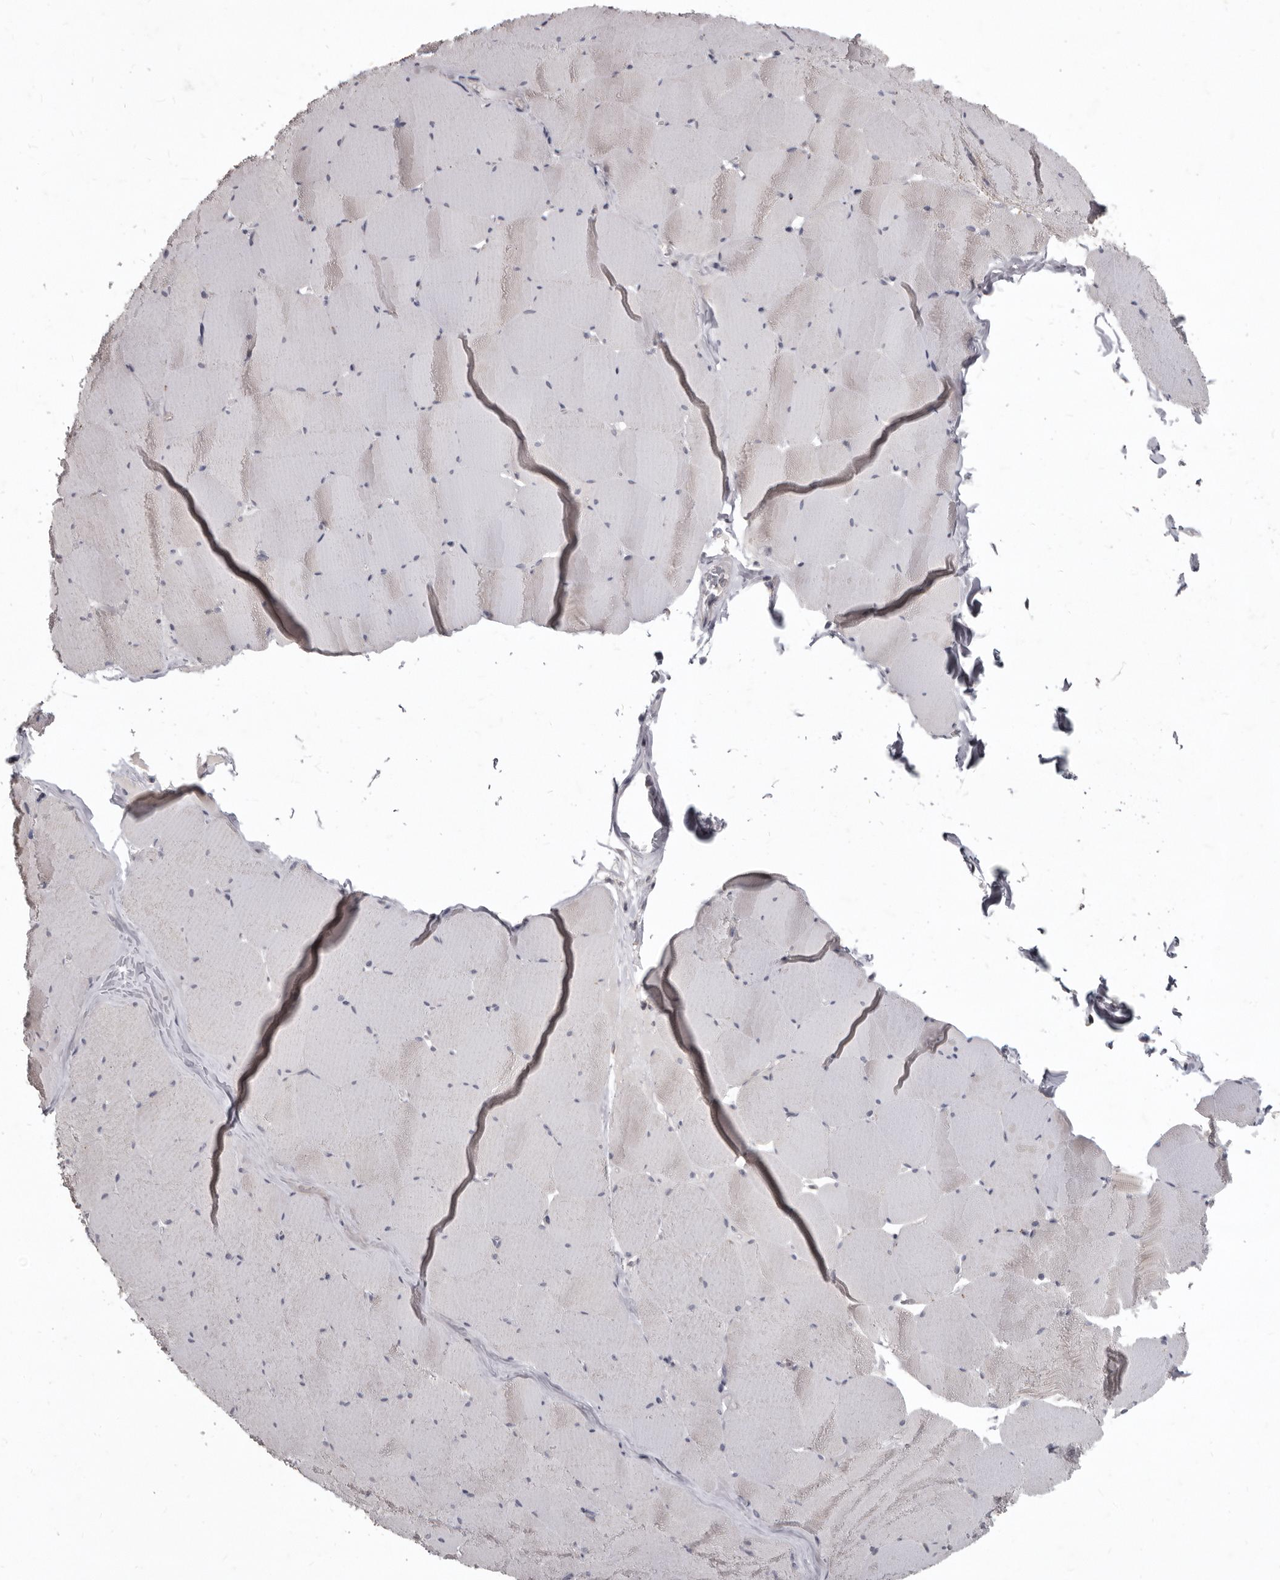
{"staining": {"intensity": "weak", "quantity": "25%-75%", "location": "cytoplasmic/membranous"}, "tissue": "skeletal muscle", "cell_type": "Myocytes", "image_type": "normal", "snomed": [{"axis": "morphology", "description": "Normal tissue, NOS"}, {"axis": "topography", "description": "Skeletal muscle"}], "caption": "Protein analysis of benign skeletal muscle exhibits weak cytoplasmic/membranous expression in about 25%-75% of myocytes.", "gene": "SULT1E1", "patient": {"sex": "male", "age": 62}}